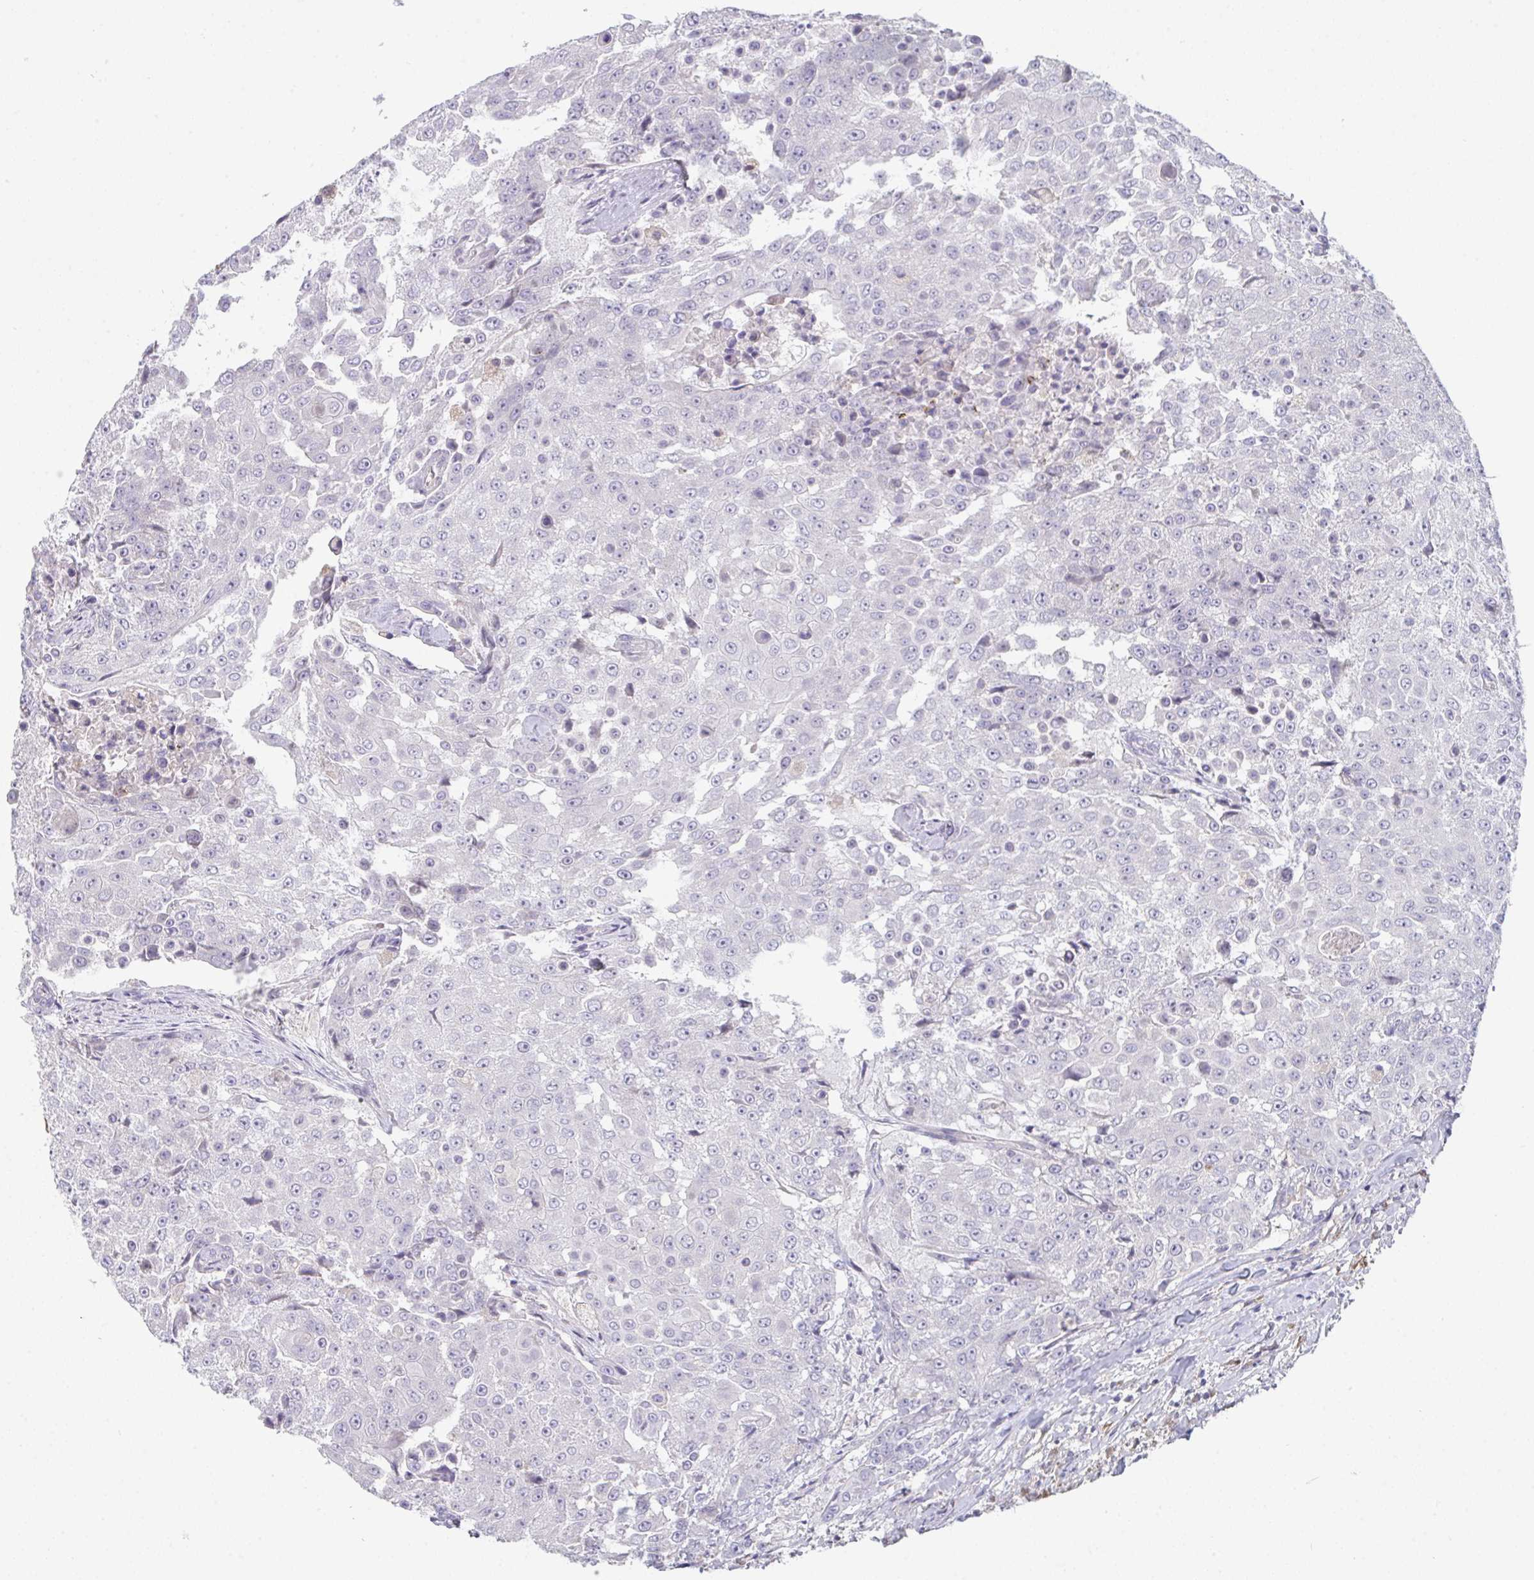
{"staining": {"intensity": "negative", "quantity": "none", "location": "none"}, "tissue": "urothelial cancer", "cell_type": "Tumor cells", "image_type": "cancer", "snomed": [{"axis": "morphology", "description": "Urothelial carcinoma, High grade"}, {"axis": "topography", "description": "Urinary bladder"}], "caption": "A high-resolution micrograph shows immunohistochemistry (IHC) staining of urothelial carcinoma (high-grade), which displays no significant staining in tumor cells.", "gene": "HGFAC", "patient": {"sex": "female", "age": 63}}